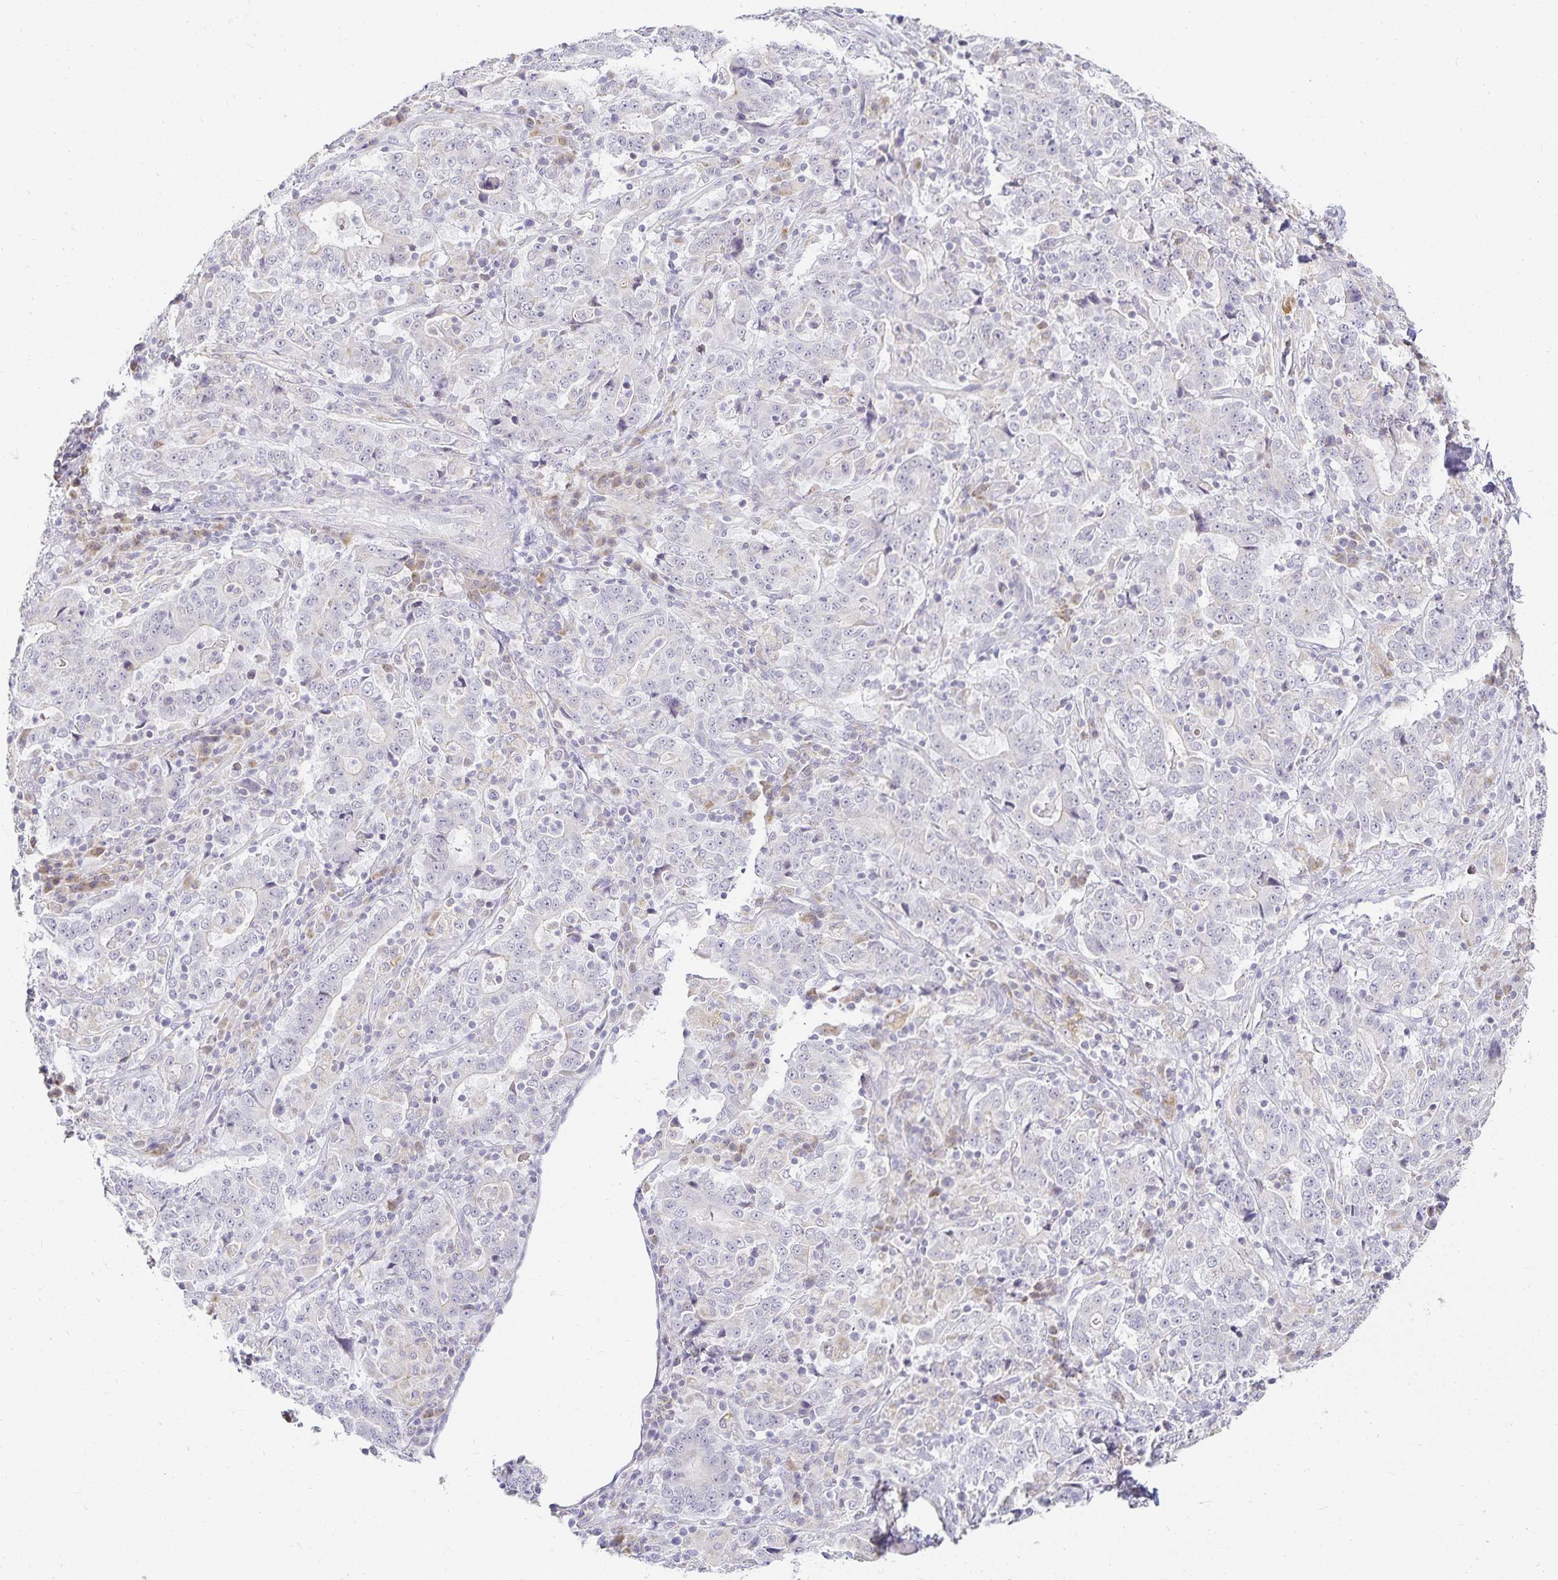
{"staining": {"intensity": "negative", "quantity": "none", "location": "none"}, "tissue": "stomach cancer", "cell_type": "Tumor cells", "image_type": "cancer", "snomed": [{"axis": "morphology", "description": "Normal tissue, NOS"}, {"axis": "morphology", "description": "Adenocarcinoma, NOS"}, {"axis": "topography", "description": "Stomach, upper"}, {"axis": "topography", "description": "Stomach"}], "caption": "Immunohistochemistry (IHC) image of human stomach adenocarcinoma stained for a protein (brown), which demonstrates no expression in tumor cells.", "gene": "GP2", "patient": {"sex": "male", "age": 59}}